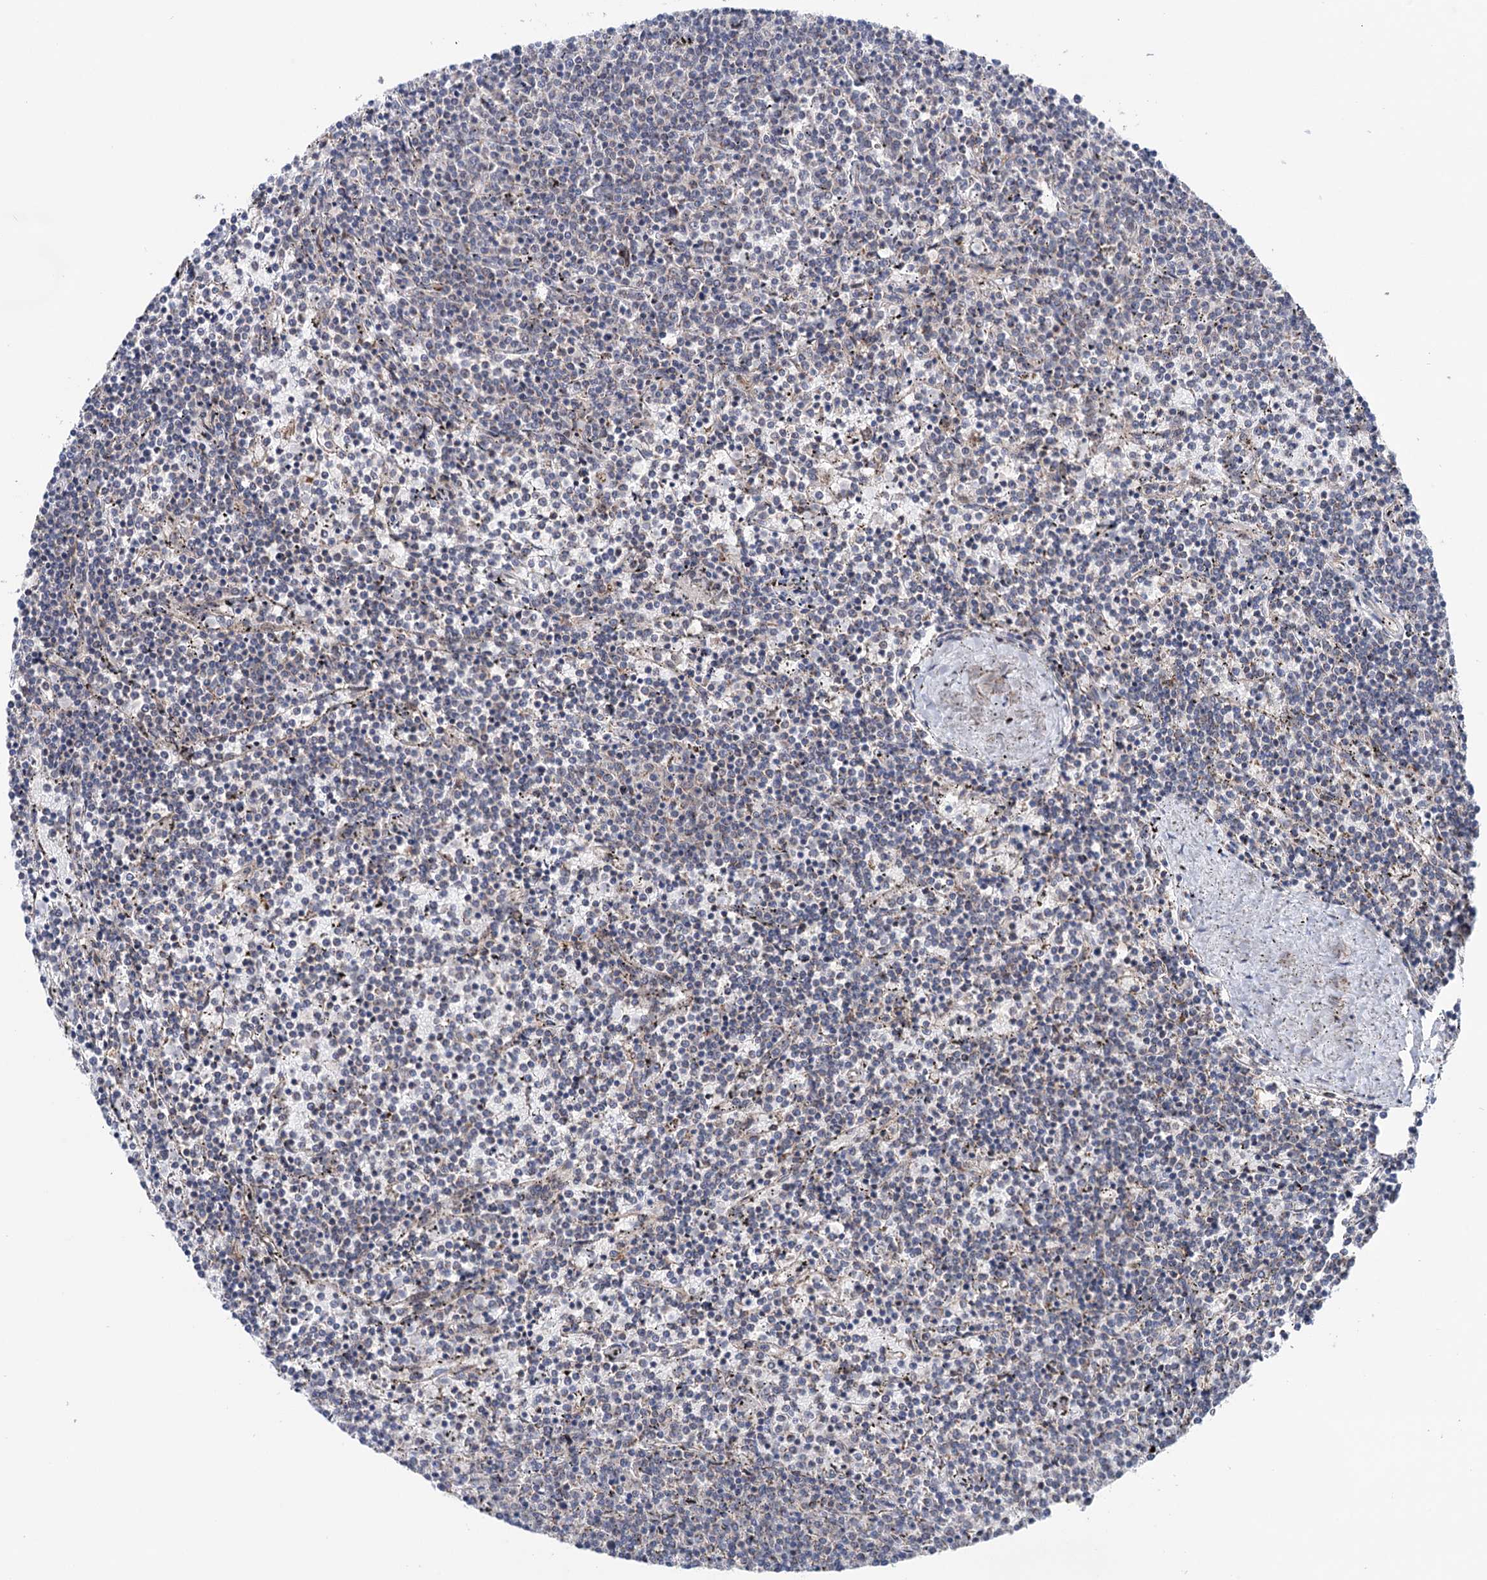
{"staining": {"intensity": "negative", "quantity": "none", "location": "none"}, "tissue": "lymphoma", "cell_type": "Tumor cells", "image_type": "cancer", "snomed": [{"axis": "morphology", "description": "Malignant lymphoma, non-Hodgkin's type, Low grade"}, {"axis": "topography", "description": "Spleen"}], "caption": "A photomicrograph of human lymphoma is negative for staining in tumor cells.", "gene": "SUCLA2", "patient": {"sex": "female", "age": 50}}